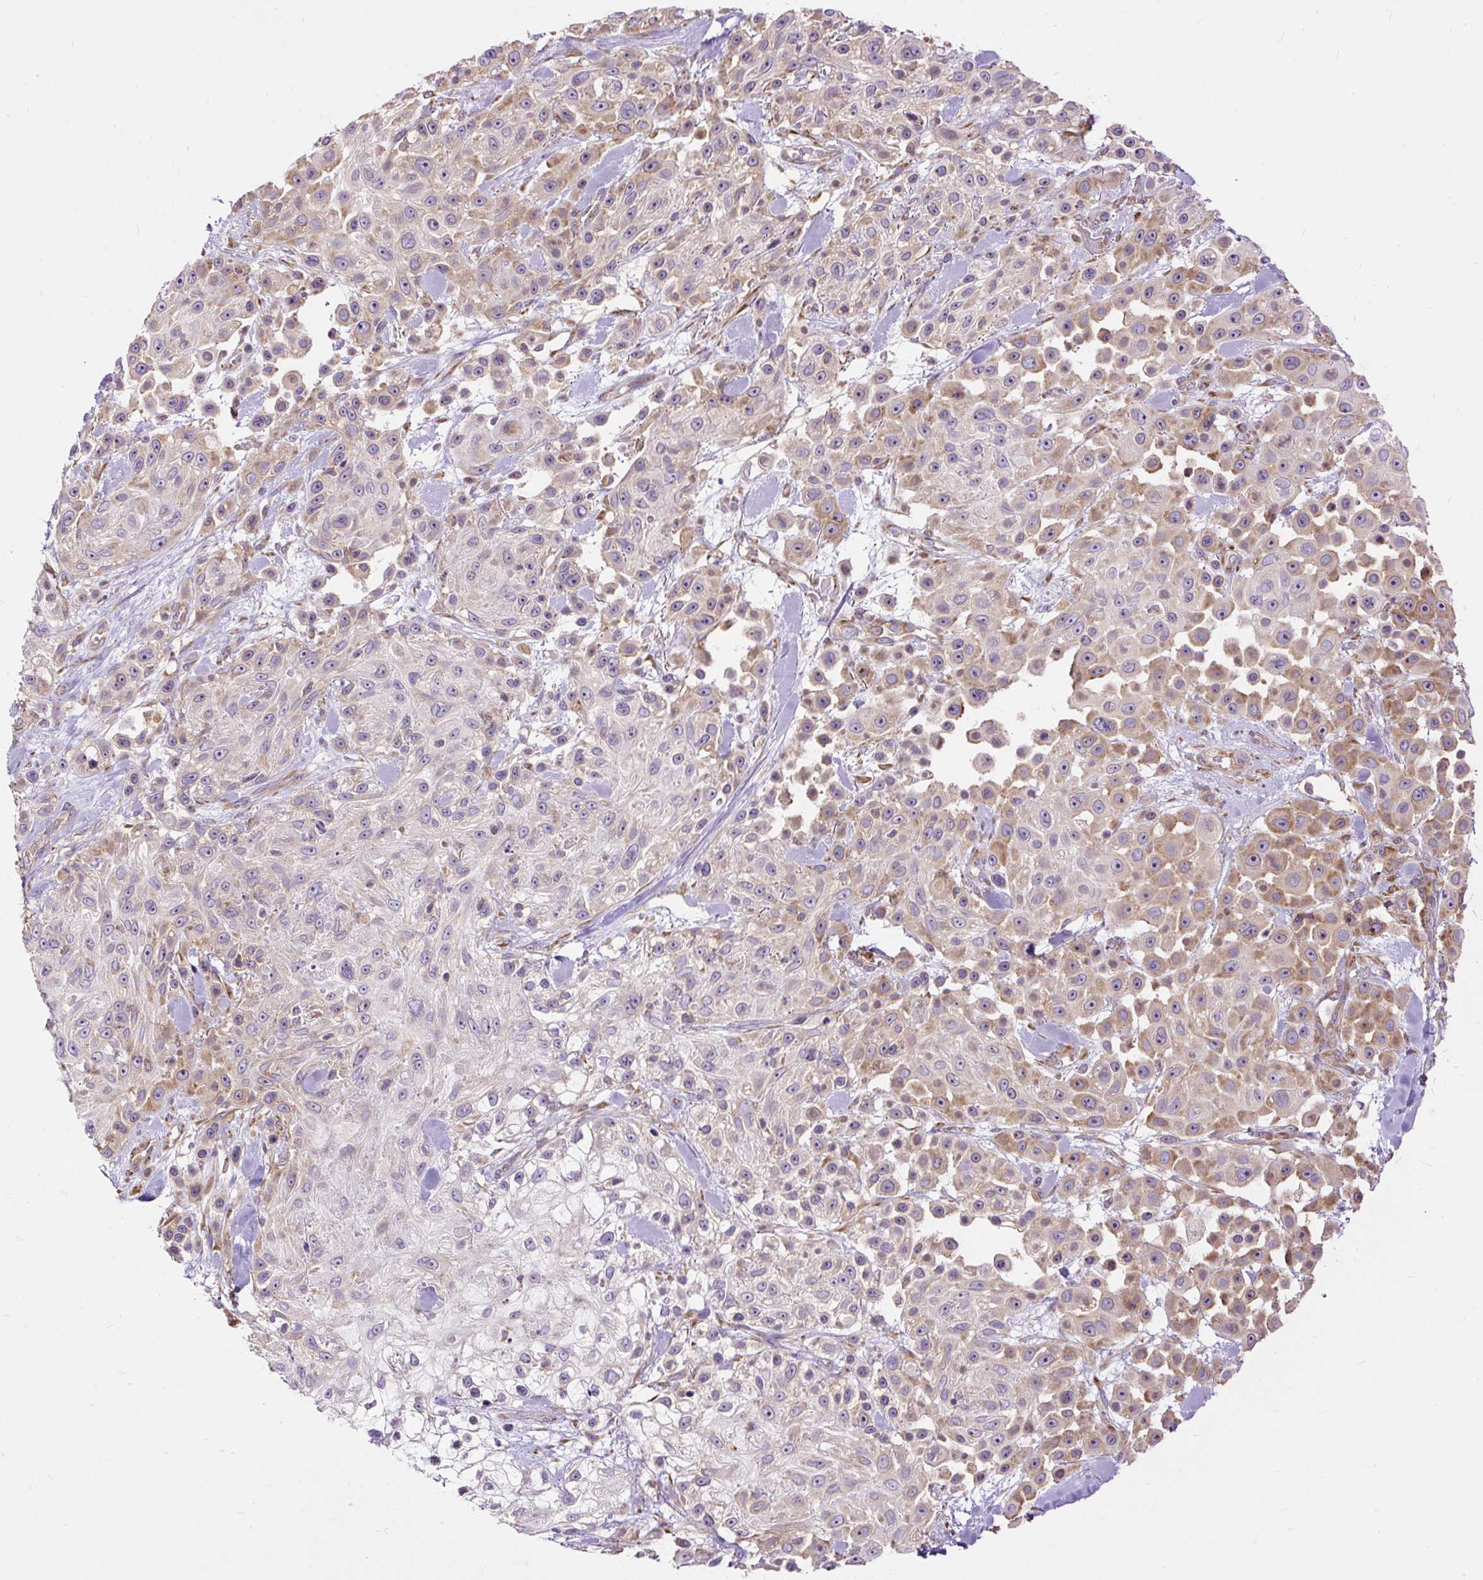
{"staining": {"intensity": "moderate", "quantity": "25%-75%", "location": "cytoplasmic/membranous"}, "tissue": "skin cancer", "cell_type": "Tumor cells", "image_type": "cancer", "snomed": [{"axis": "morphology", "description": "Squamous cell carcinoma, NOS"}, {"axis": "topography", "description": "Skin"}], "caption": "Protein positivity by immunohistochemistry displays moderate cytoplasmic/membranous positivity in approximately 25%-75% of tumor cells in skin squamous cell carcinoma. Nuclei are stained in blue.", "gene": "RPS5", "patient": {"sex": "male", "age": 67}}